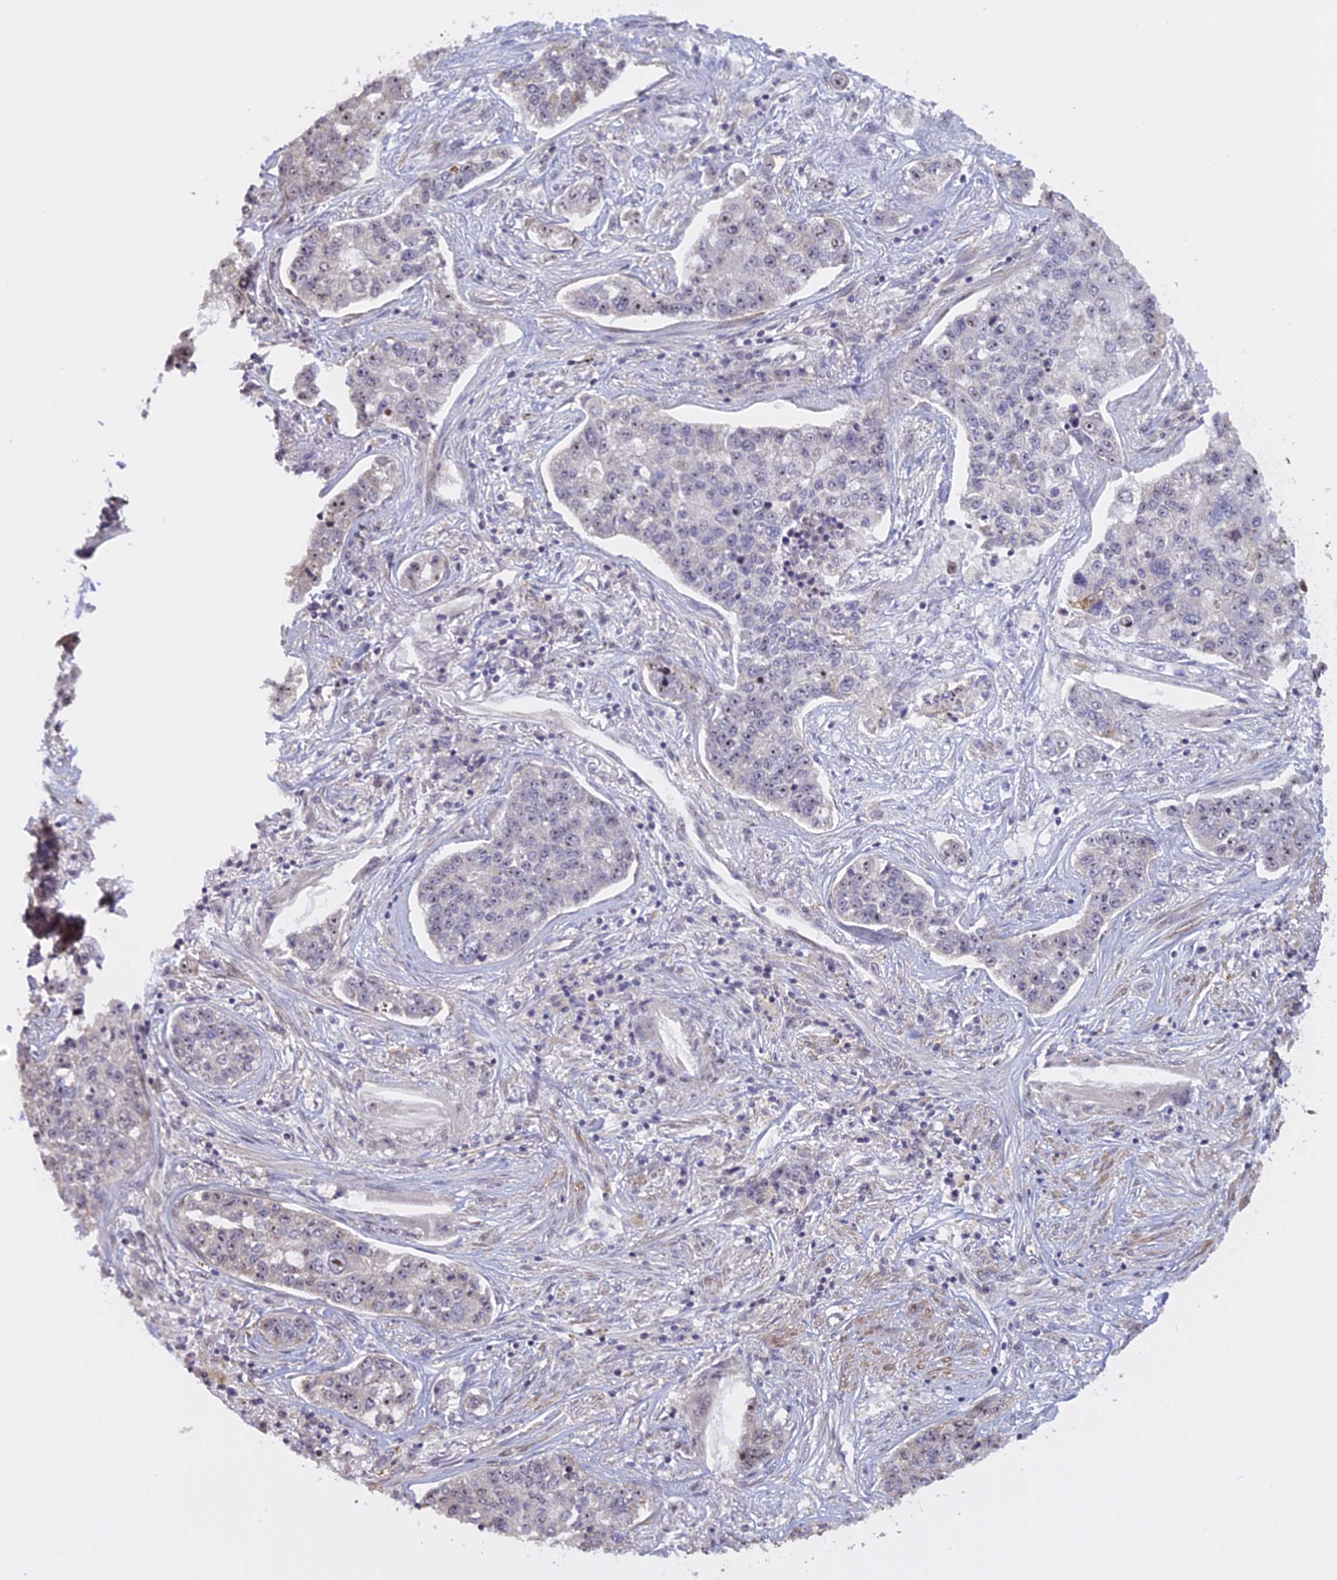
{"staining": {"intensity": "negative", "quantity": "none", "location": "none"}, "tissue": "lung cancer", "cell_type": "Tumor cells", "image_type": "cancer", "snomed": [{"axis": "morphology", "description": "Adenocarcinoma, NOS"}, {"axis": "topography", "description": "Lung"}], "caption": "Tumor cells show no significant protein staining in adenocarcinoma (lung).", "gene": "MGA", "patient": {"sex": "male", "age": 49}}